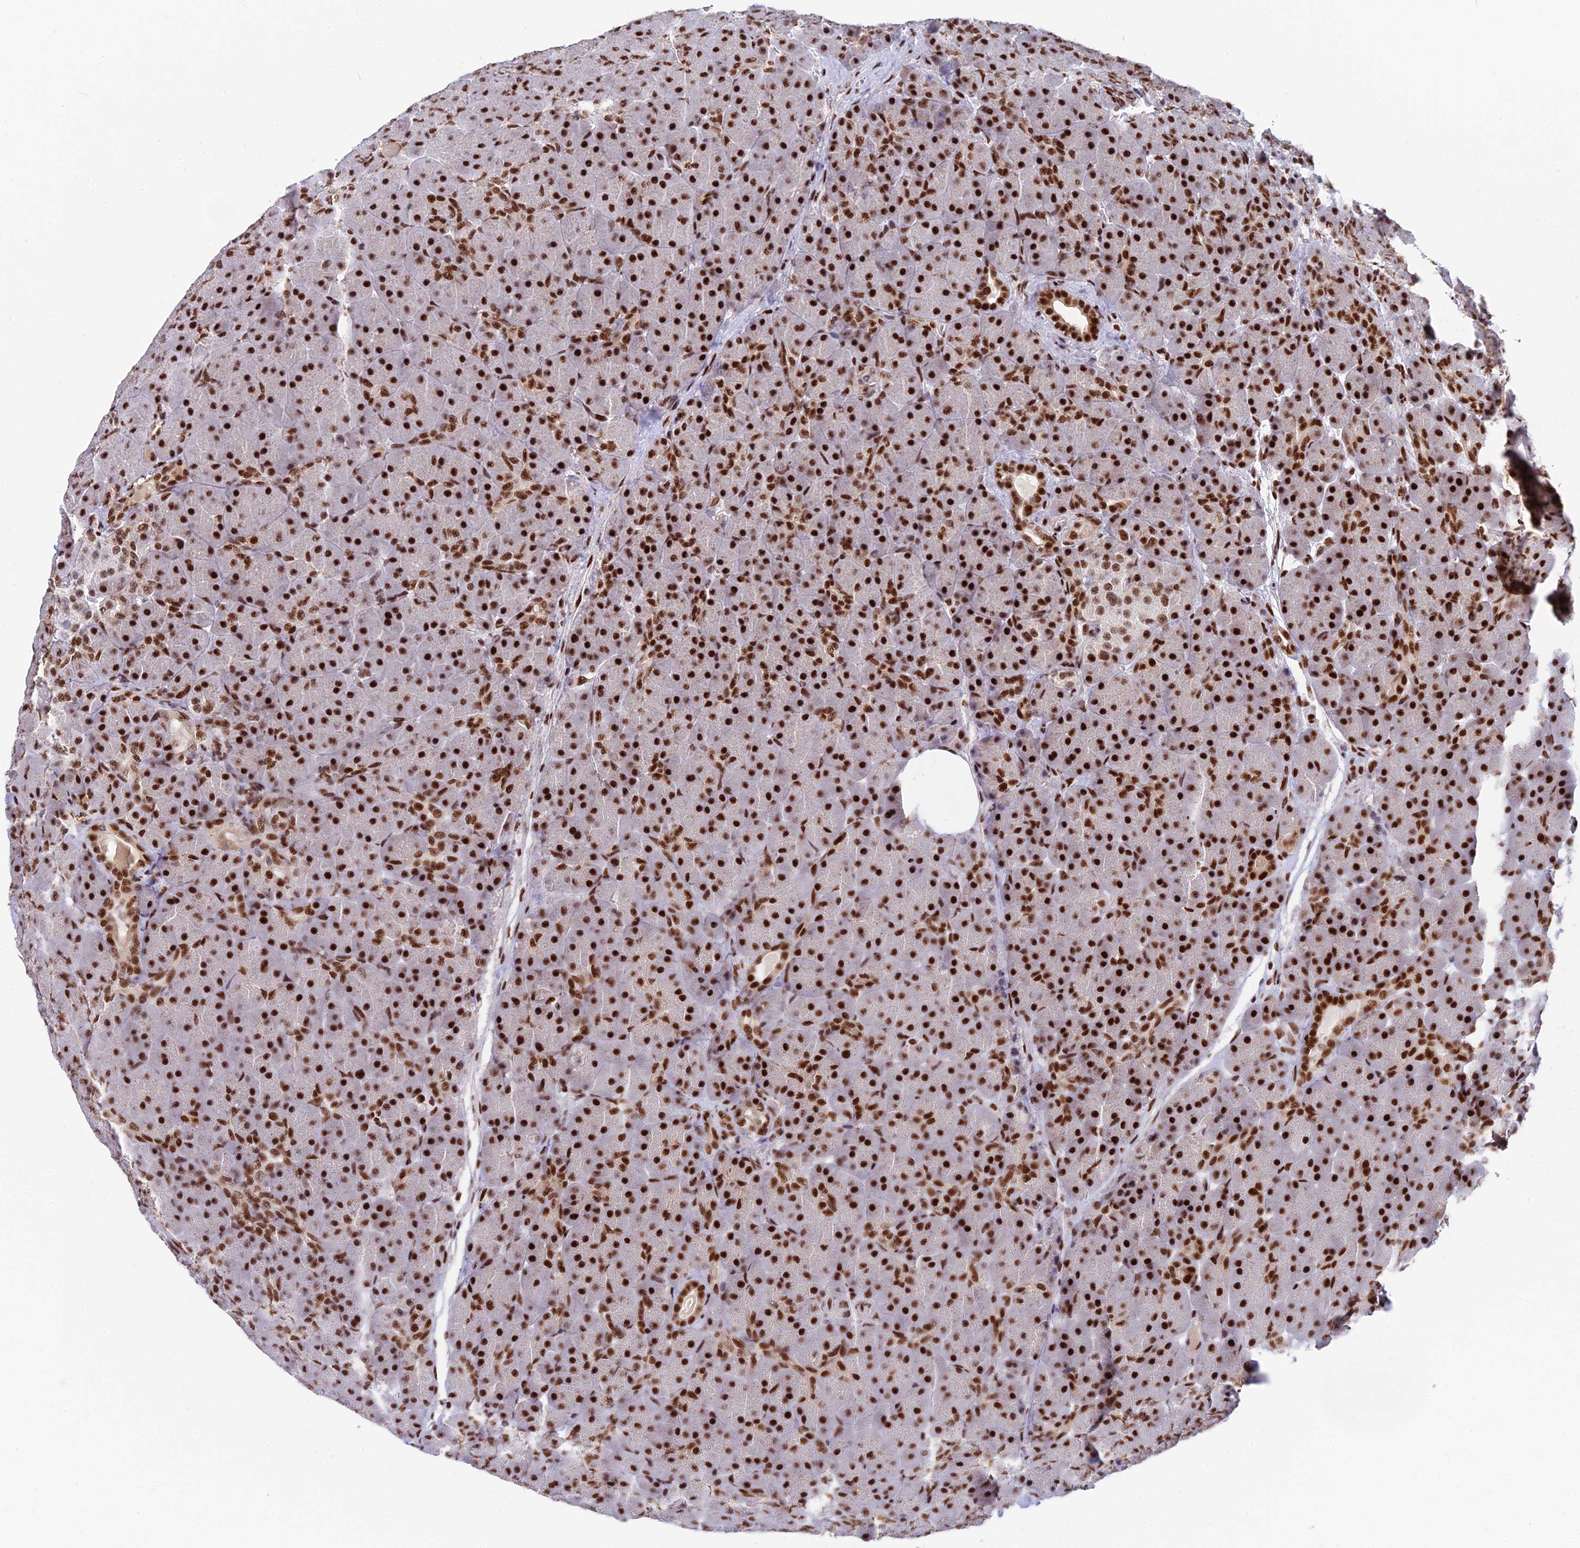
{"staining": {"intensity": "strong", "quantity": ">75%", "location": "nuclear"}, "tissue": "pancreas", "cell_type": "Exocrine glandular cells", "image_type": "normal", "snomed": [{"axis": "morphology", "description": "Normal tissue, NOS"}, {"axis": "topography", "description": "Pancreas"}], "caption": "This histopathology image shows immunohistochemistry (IHC) staining of normal human pancreas, with high strong nuclear staining in about >75% of exocrine glandular cells.", "gene": "USP22", "patient": {"sex": "male", "age": 66}}